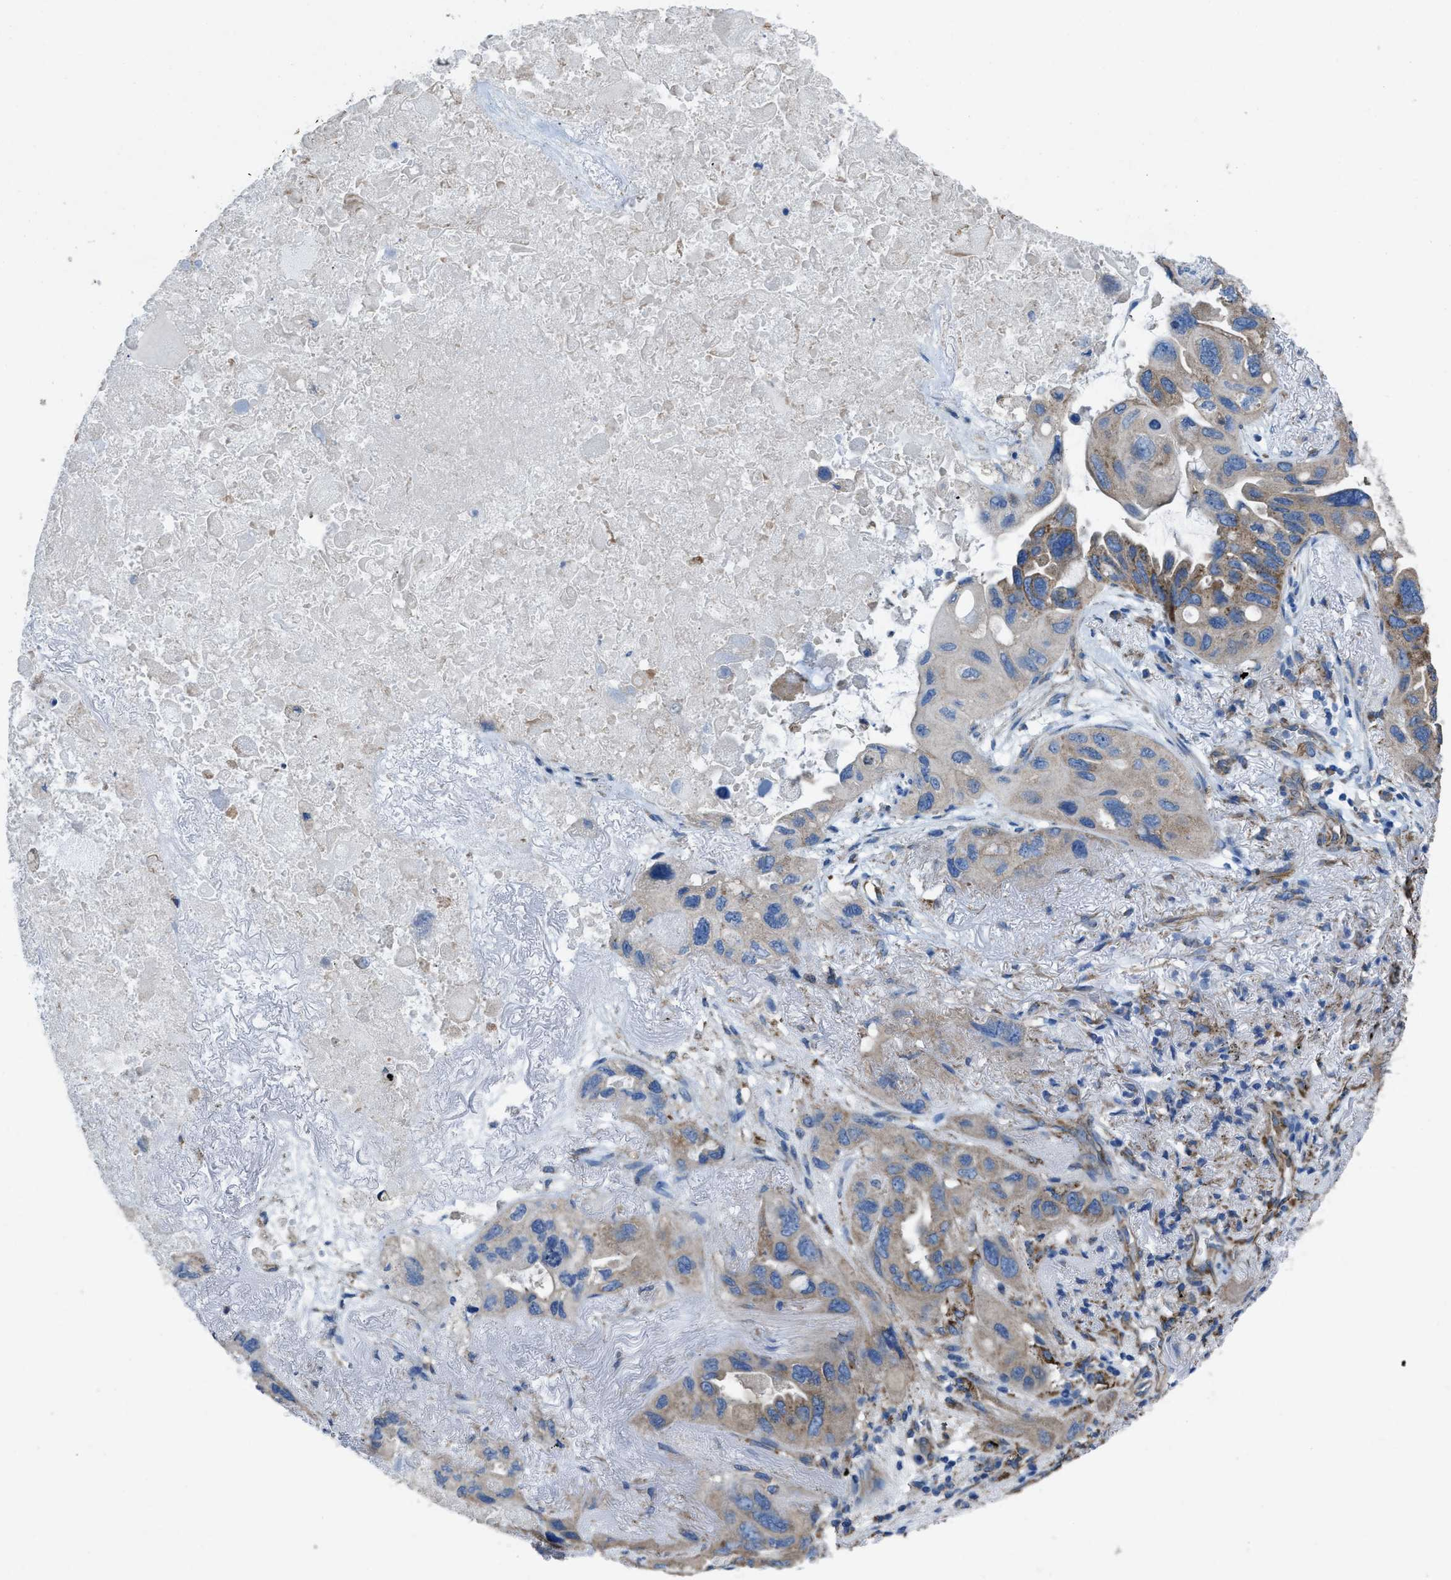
{"staining": {"intensity": "weak", "quantity": ">75%", "location": "cytoplasmic/membranous"}, "tissue": "lung cancer", "cell_type": "Tumor cells", "image_type": "cancer", "snomed": [{"axis": "morphology", "description": "Squamous cell carcinoma, NOS"}, {"axis": "topography", "description": "Lung"}], "caption": "A brown stain highlights weak cytoplasmic/membranous positivity of a protein in lung squamous cell carcinoma tumor cells.", "gene": "DOLPP1", "patient": {"sex": "female", "age": 73}}